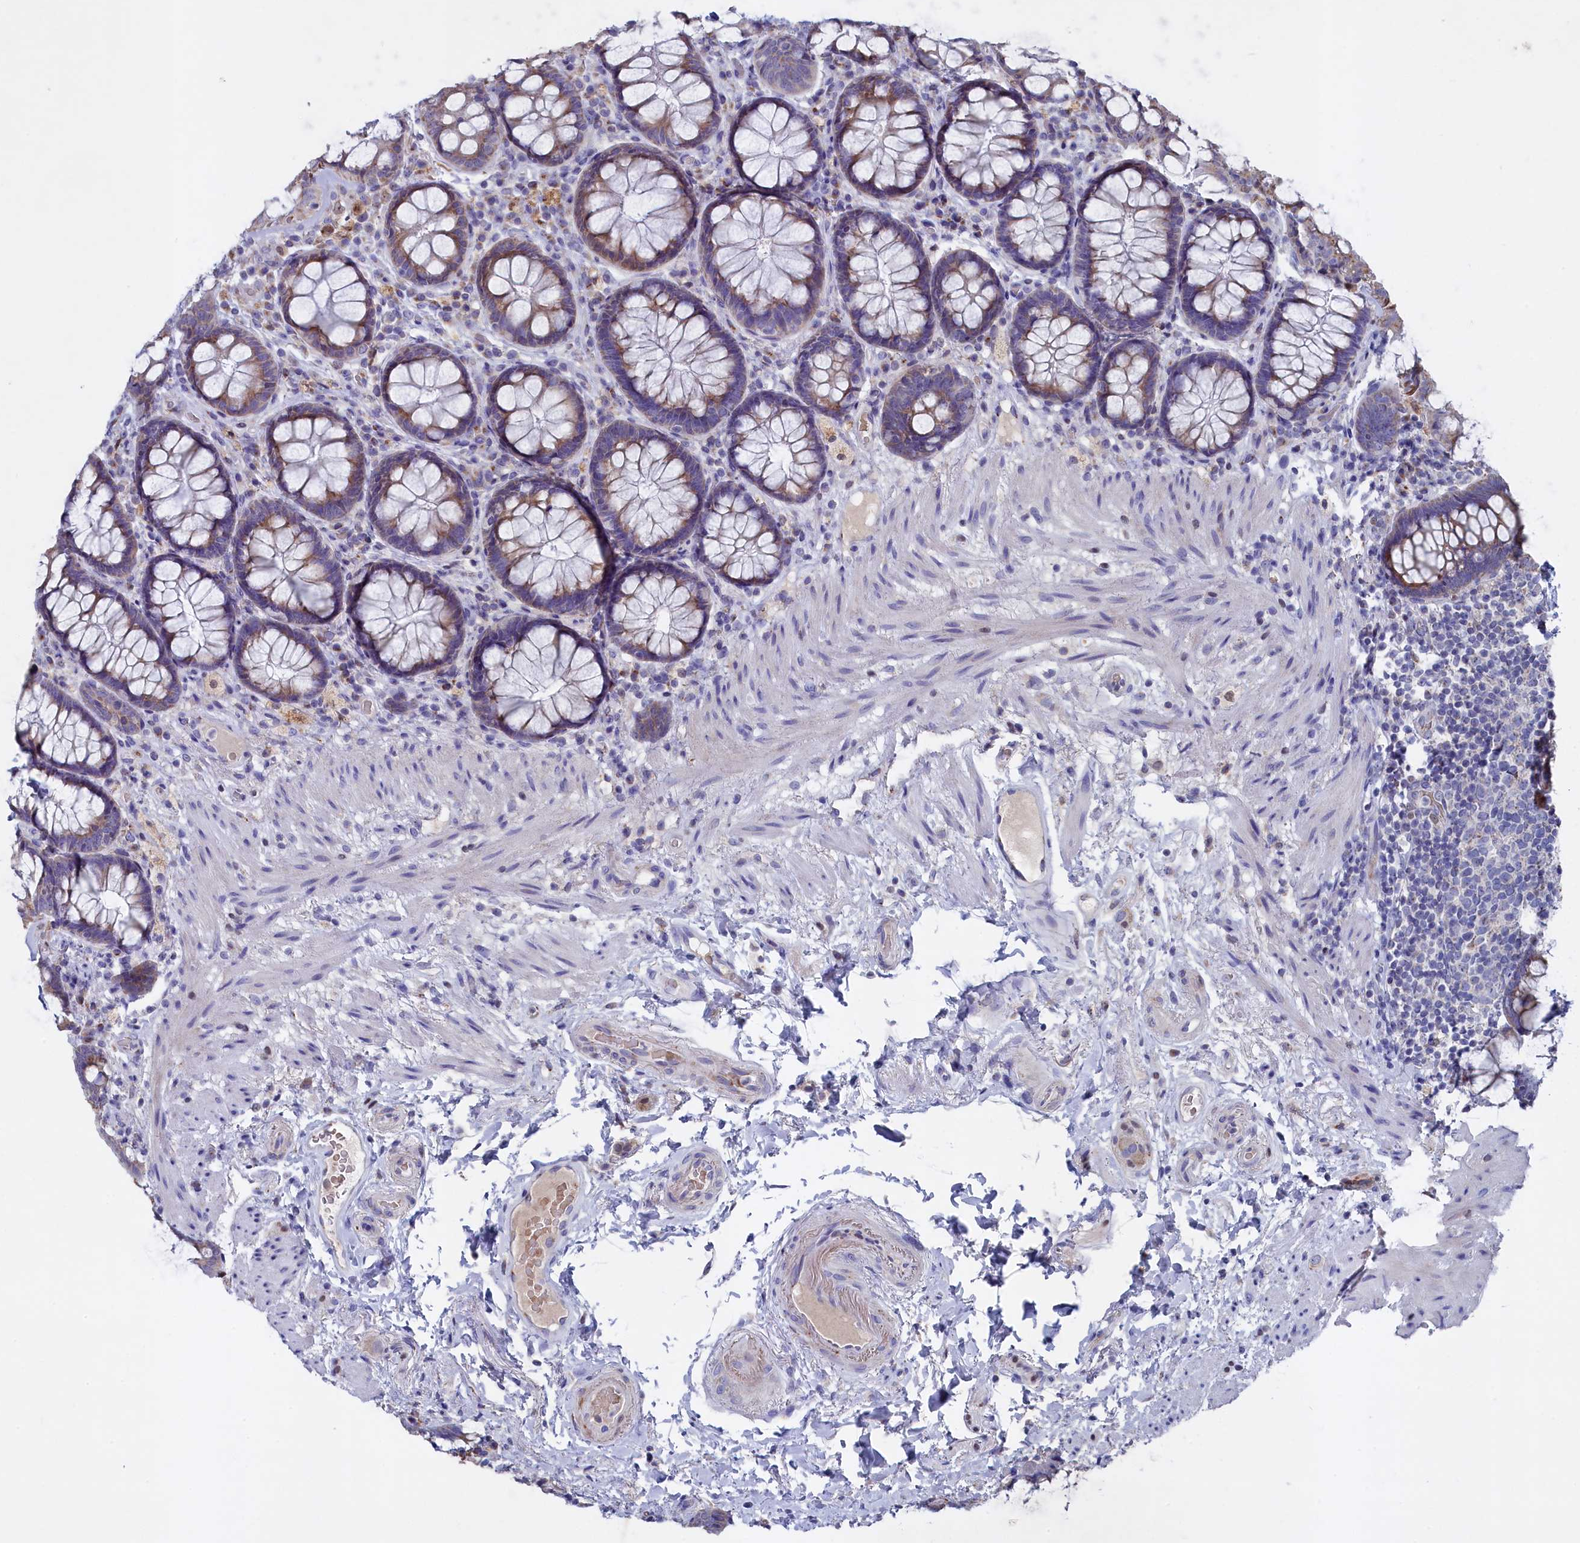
{"staining": {"intensity": "moderate", "quantity": "25%-75%", "location": "cytoplasmic/membranous"}, "tissue": "rectum", "cell_type": "Glandular cells", "image_type": "normal", "snomed": [{"axis": "morphology", "description": "Normal tissue, NOS"}, {"axis": "topography", "description": "Rectum"}], "caption": "This is a histology image of immunohistochemistry staining of benign rectum, which shows moderate expression in the cytoplasmic/membranous of glandular cells.", "gene": "GPR108", "patient": {"sex": "male", "age": 83}}